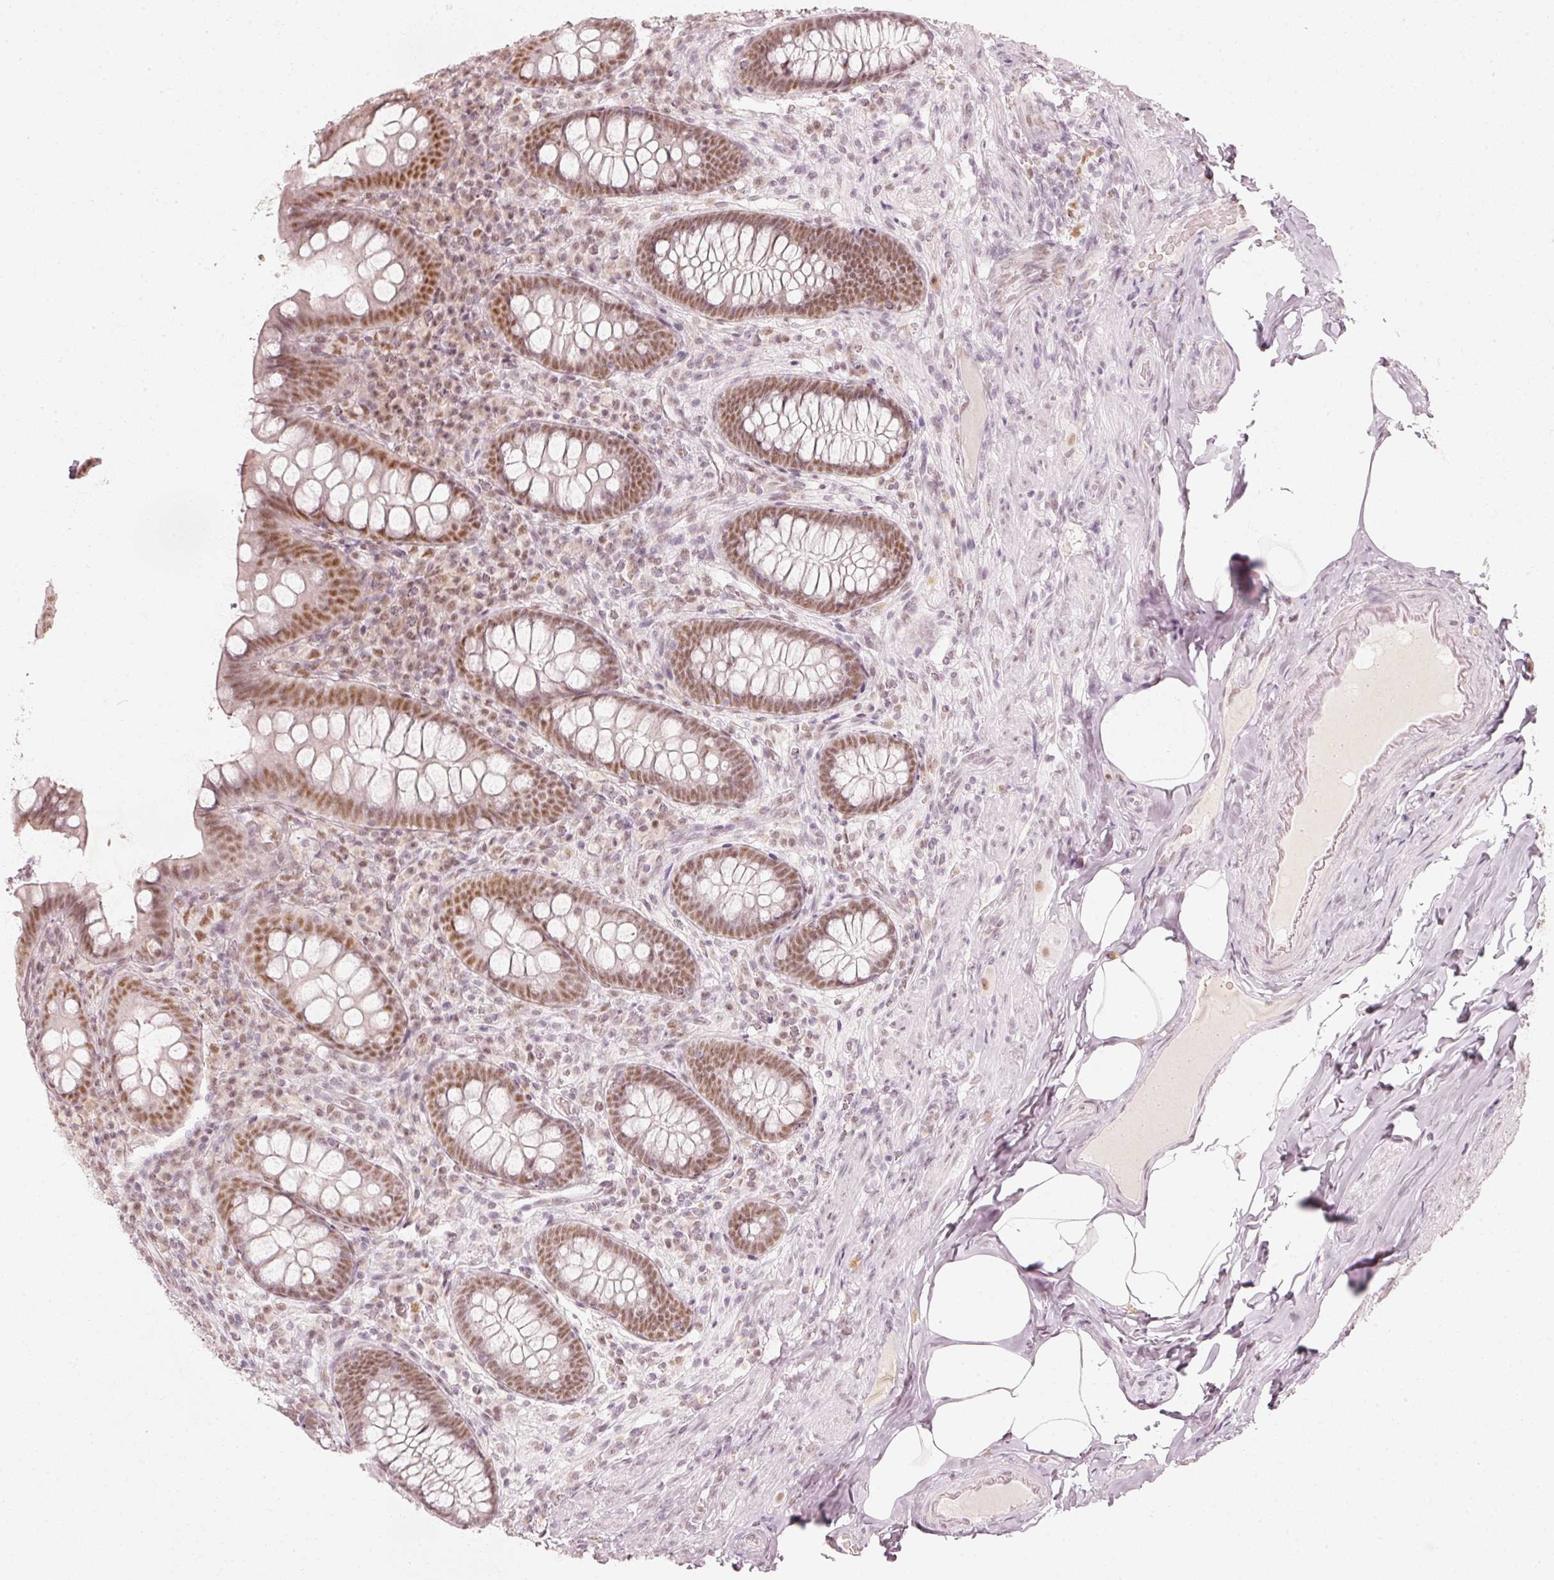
{"staining": {"intensity": "moderate", "quantity": ">75%", "location": "nuclear"}, "tissue": "appendix", "cell_type": "Glandular cells", "image_type": "normal", "snomed": [{"axis": "morphology", "description": "Normal tissue, NOS"}, {"axis": "topography", "description": "Appendix"}], "caption": "Unremarkable appendix demonstrates moderate nuclear expression in approximately >75% of glandular cells, visualized by immunohistochemistry. (DAB (3,3'-diaminobenzidine) = brown stain, brightfield microscopy at high magnification).", "gene": "PPP1R10", "patient": {"sex": "male", "age": 71}}